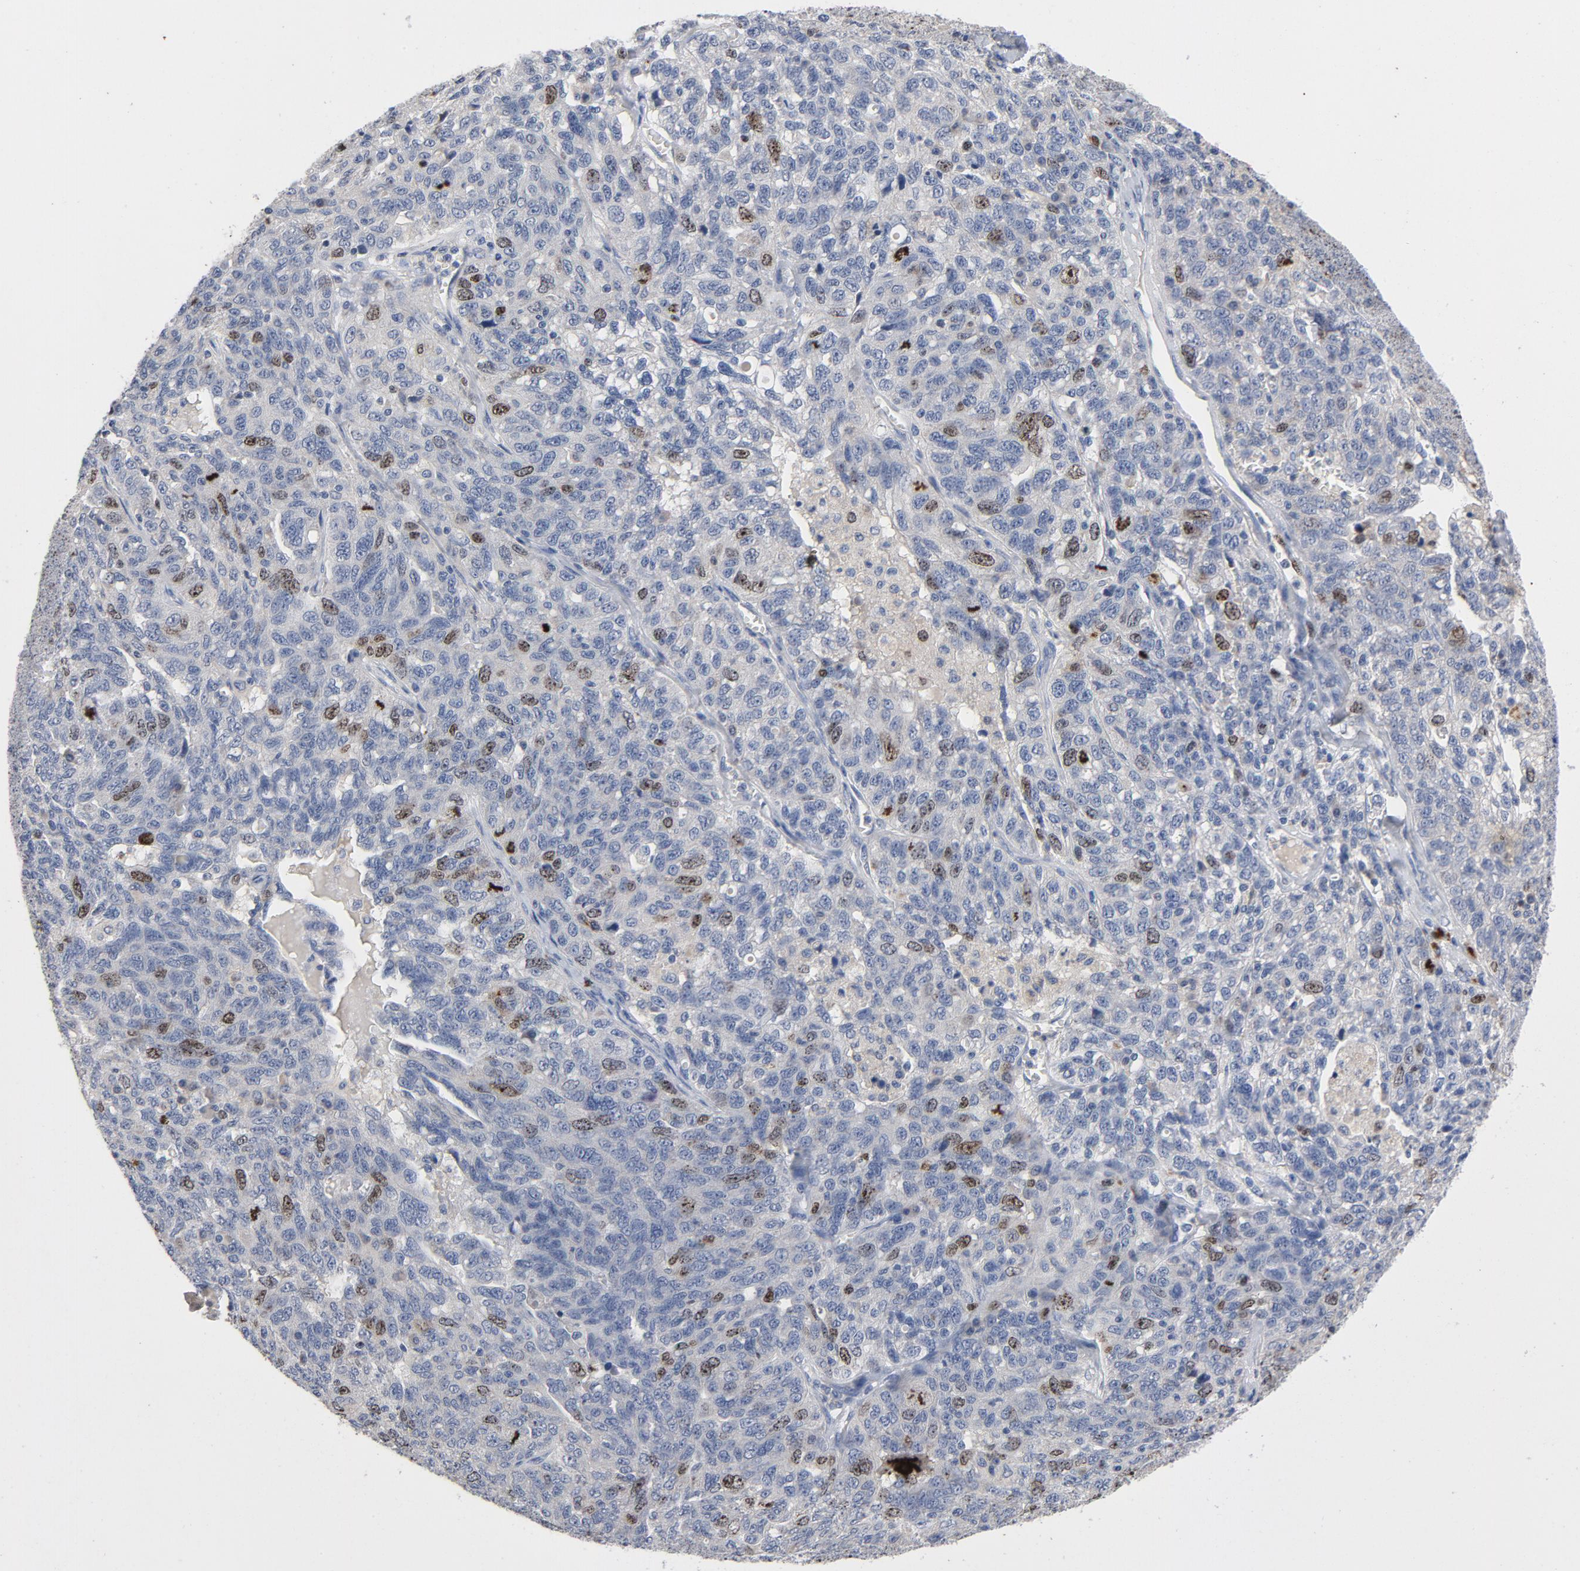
{"staining": {"intensity": "moderate", "quantity": "<25%", "location": "nuclear"}, "tissue": "ovarian cancer", "cell_type": "Tumor cells", "image_type": "cancer", "snomed": [{"axis": "morphology", "description": "Cystadenocarcinoma, serous, NOS"}, {"axis": "topography", "description": "Ovary"}], "caption": "There is low levels of moderate nuclear staining in tumor cells of ovarian cancer (serous cystadenocarcinoma), as demonstrated by immunohistochemical staining (brown color).", "gene": "BIRC5", "patient": {"sex": "female", "age": 71}}